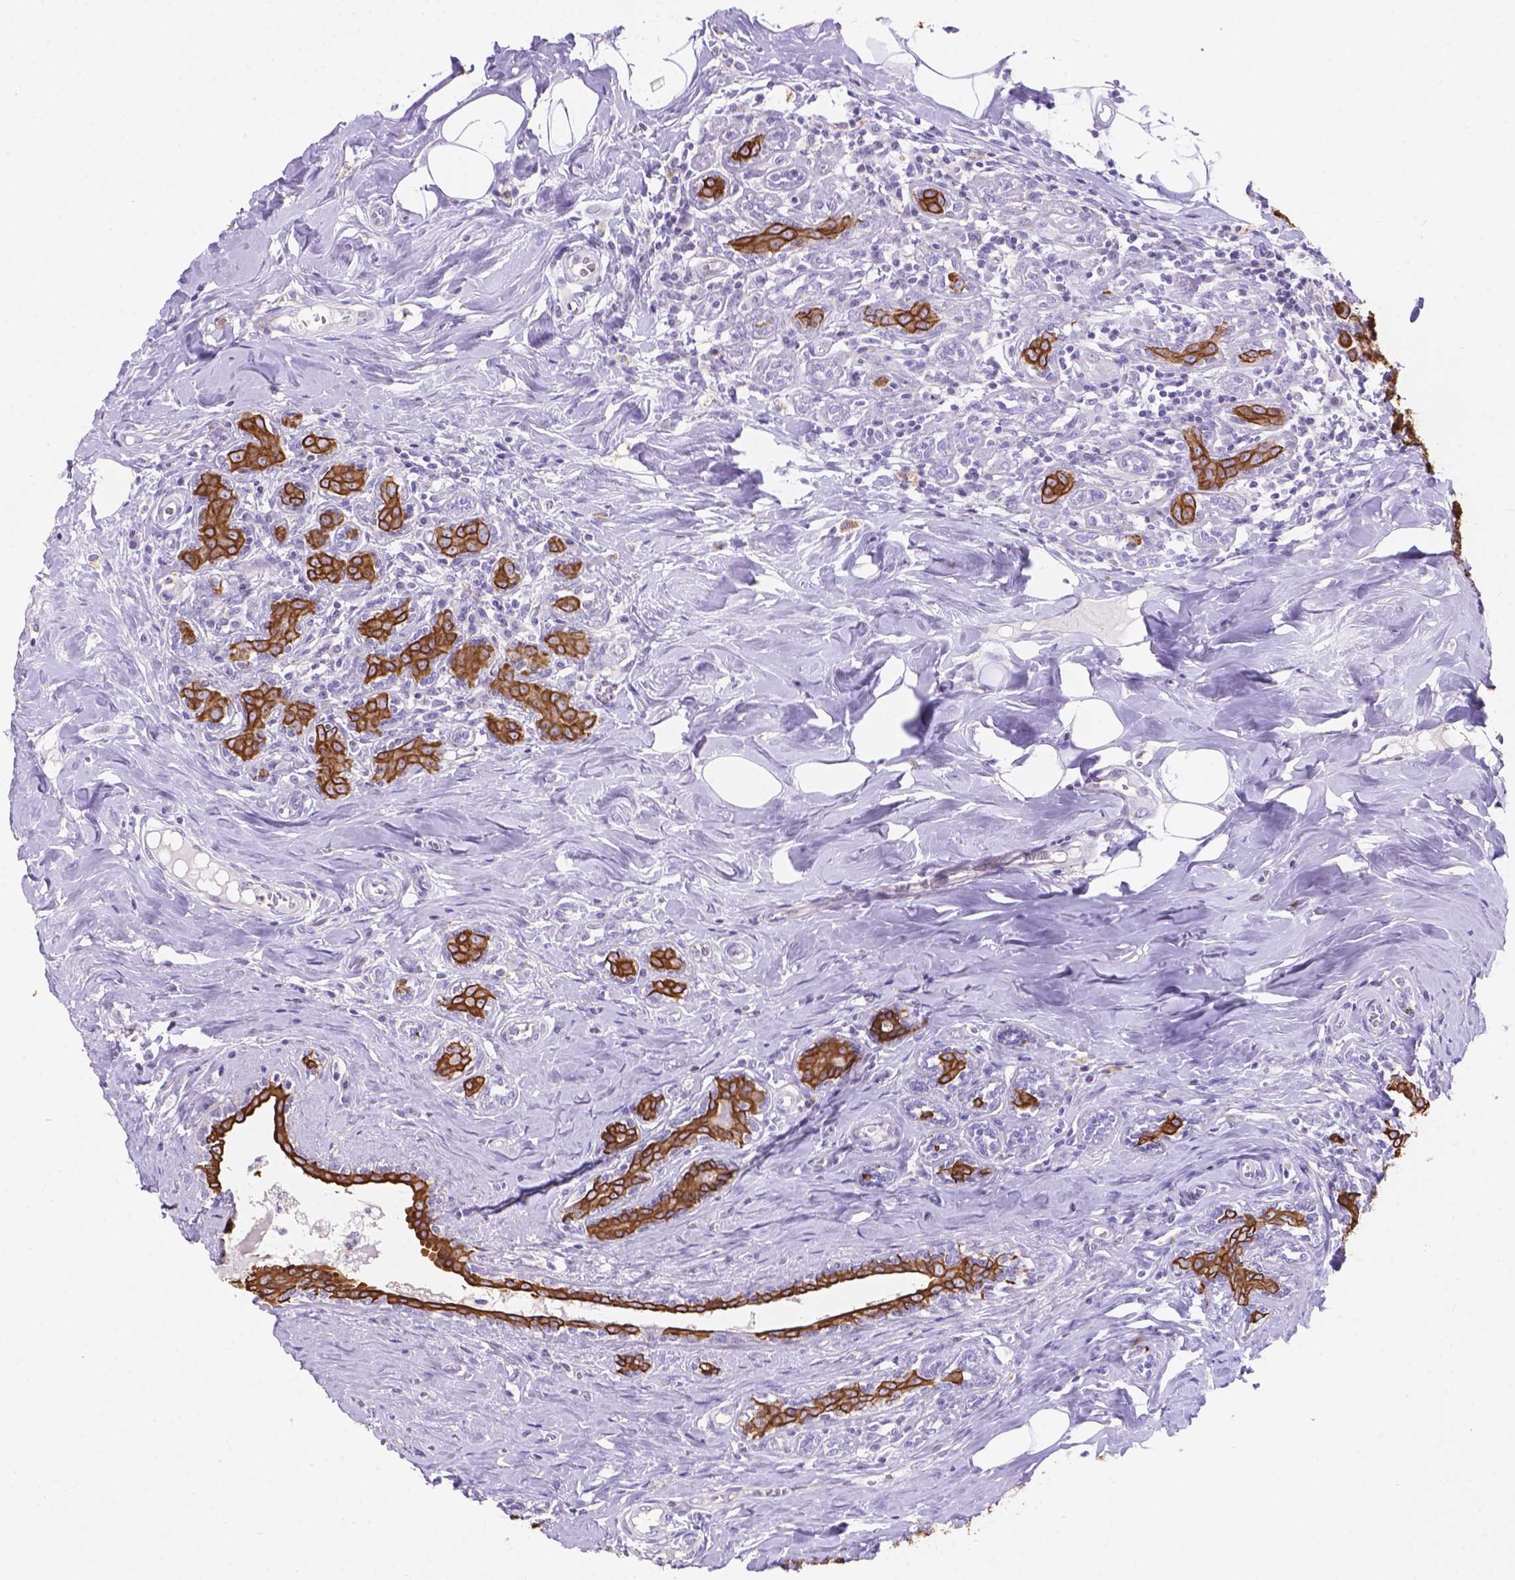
{"staining": {"intensity": "strong", "quantity": ">75%", "location": "cytoplasmic/membranous"}, "tissue": "breast cancer", "cell_type": "Tumor cells", "image_type": "cancer", "snomed": [{"axis": "morphology", "description": "Normal tissue, NOS"}, {"axis": "morphology", "description": "Duct carcinoma"}, {"axis": "topography", "description": "Breast"}], "caption": "Tumor cells exhibit strong cytoplasmic/membranous positivity in approximately >75% of cells in infiltrating ductal carcinoma (breast).", "gene": "DMWD", "patient": {"sex": "female", "age": 43}}